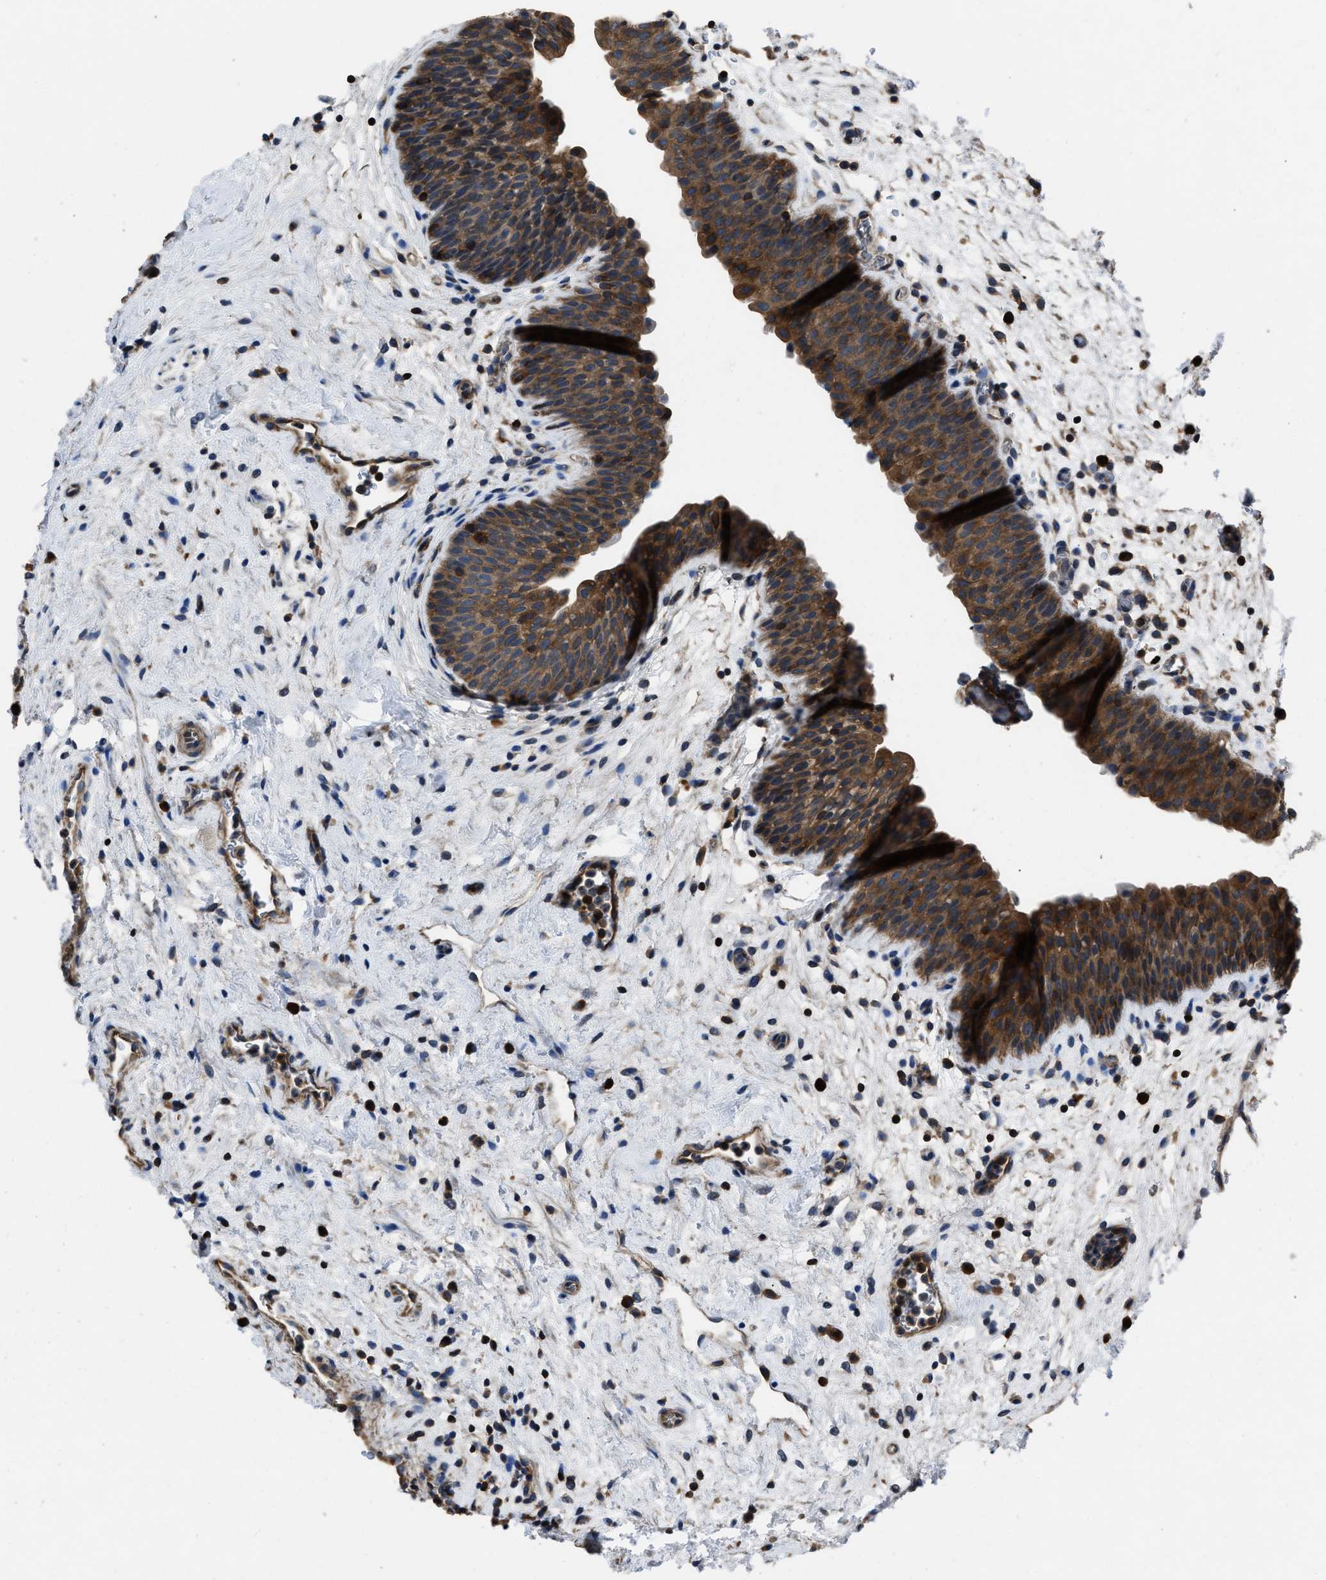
{"staining": {"intensity": "strong", "quantity": ">75%", "location": "cytoplasmic/membranous"}, "tissue": "urinary bladder", "cell_type": "Urothelial cells", "image_type": "normal", "snomed": [{"axis": "morphology", "description": "Normal tissue, NOS"}, {"axis": "topography", "description": "Urinary bladder"}], "caption": "Protein analysis of unremarkable urinary bladder shows strong cytoplasmic/membranous positivity in about >75% of urothelial cells. Nuclei are stained in blue.", "gene": "YARS1", "patient": {"sex": "male", "age": 37}}